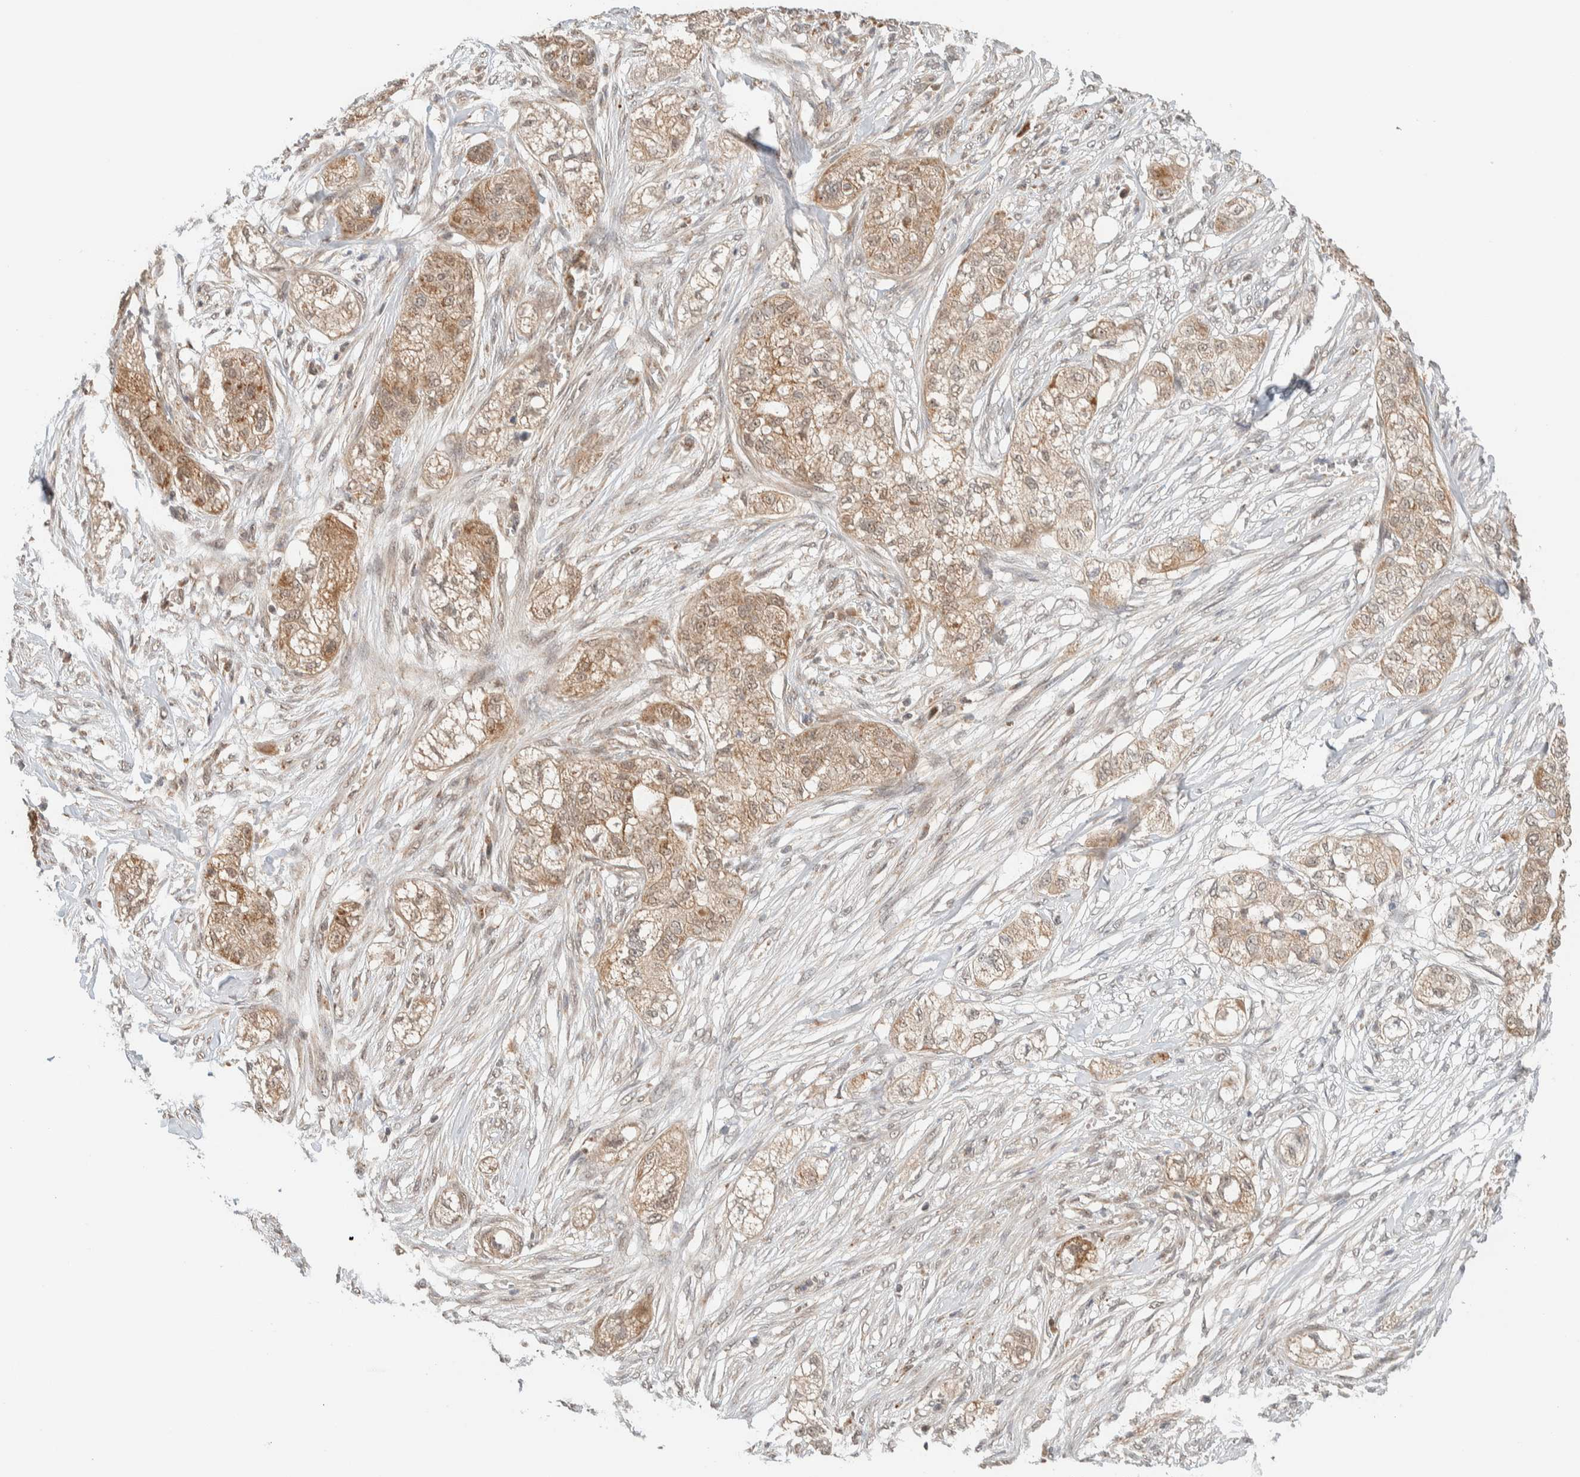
{"staining": {"intensity": "weak", "quantity": ">75%", "location": "cytoplasmic/membranous"}, "tissue": "pancreatic cancer", "cell_type": "Tumor cells", "image_type": "cancer", "snomed": [{"axis": "morphology", "description": "Adenocarcinoma, NOS"}, {"axis": "topography", "description": "Pancreas"}], "caption": "Approximately >75% of tumor cells in pancreatic cancer (adenocarcinoma) demonstrate weak cytoplasmic/membranous protein expression as visualized by brown immunohistochemical staining.", "gene": "MRPL41", "patient": {"sex": "female", "age": 78}}